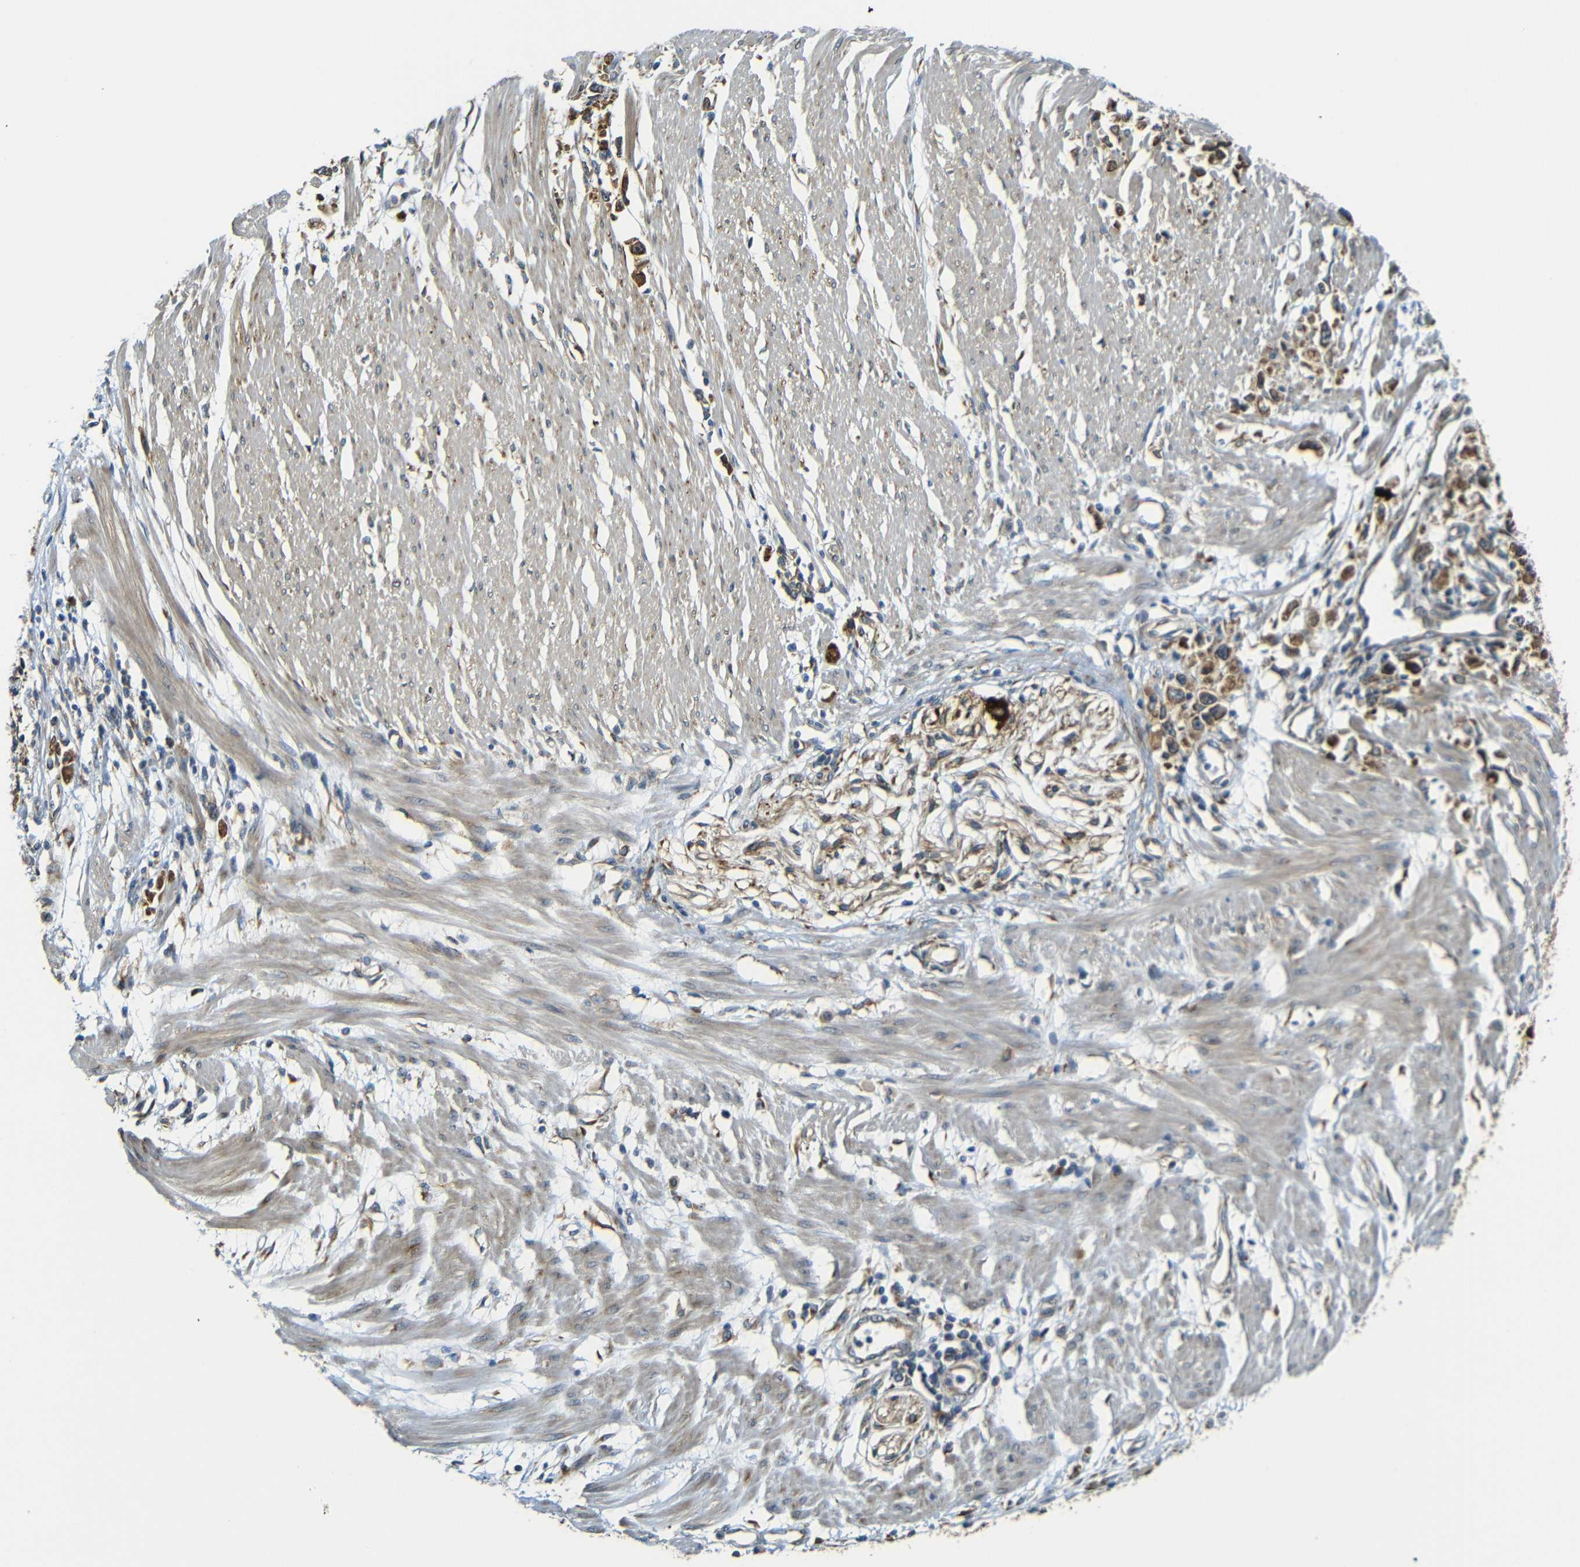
{"staining": {"intensity": "strong", "quantity": ">75%", "location": "cytoplasmic/membranous"}, "tissue": "stomach cancer", "cell_type": "Tumor cells", "image_type": "cancer", "snomed": [{"axis": "morphology", "description": "Adenocarcinoma, NOS"}, {"axis": "topography", "description": "Stomach"}], "caption": "This histopathology image shows IHC staining of human stomach cancer (adenocarcinoma), with high strong cytoplasmic/membranous staining in about >75% of tumor cells.", "gene": "VAPB", "patient": {"sex": "female", "age": 59}}